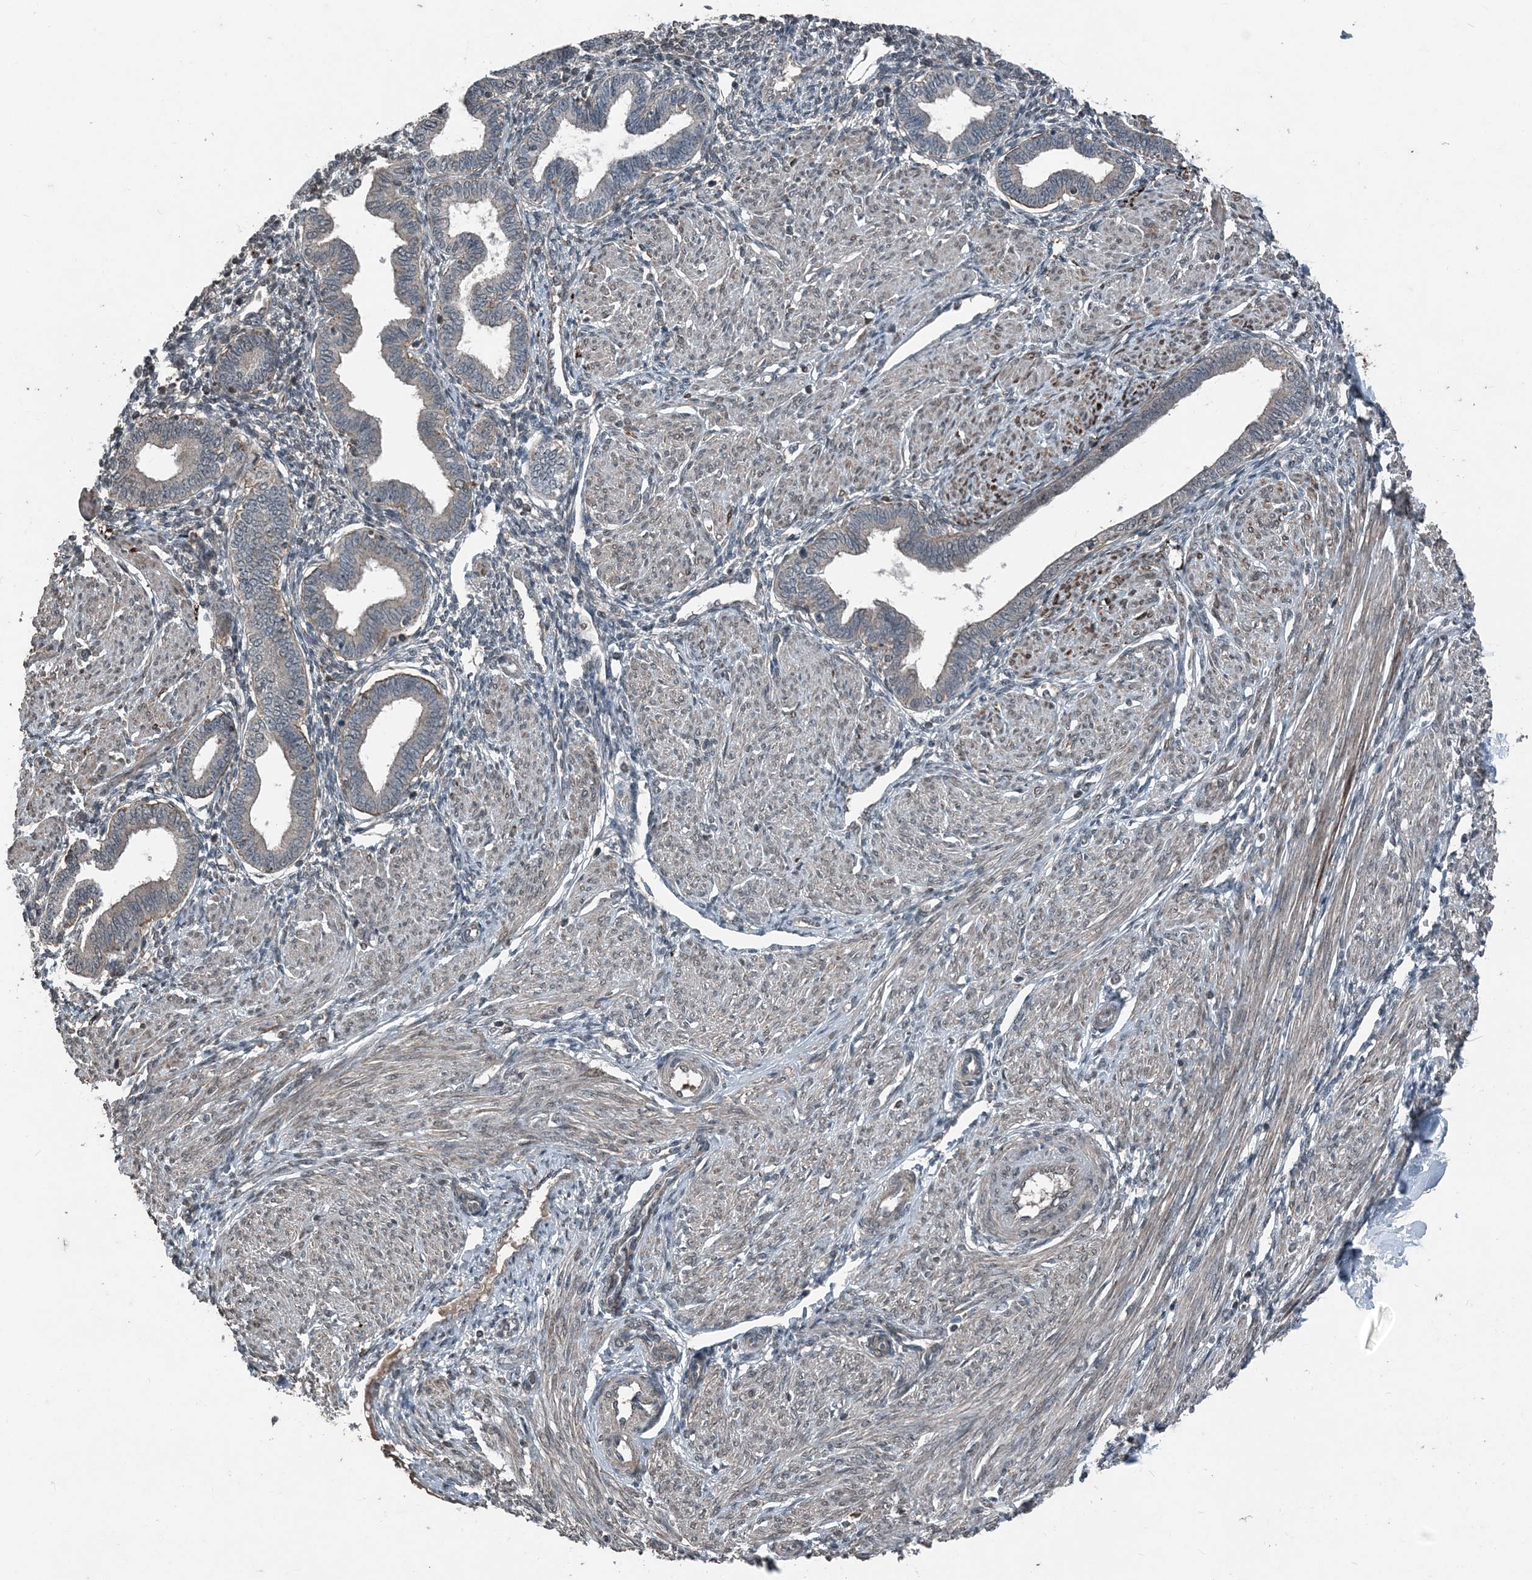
{"staining": {"intensity": "weak", "quantity": "<25%", "location": "cytoplasmic/membranous"}, "tissue": "endometrium", "cell_type": "Cells in endometrial stroma", "image_type": "normal", "snomed": [{"axis": "morphology", "description": "Normal tissue, NOS"}, {"axis": "topography", "description": "Endometrium"}], "caption": "Immunohistochemistry of benign endometrium displays no staining in cells in endometrial stroma.", "gene": "CFL1", "patient": {"sex": "female", "age": 53}}